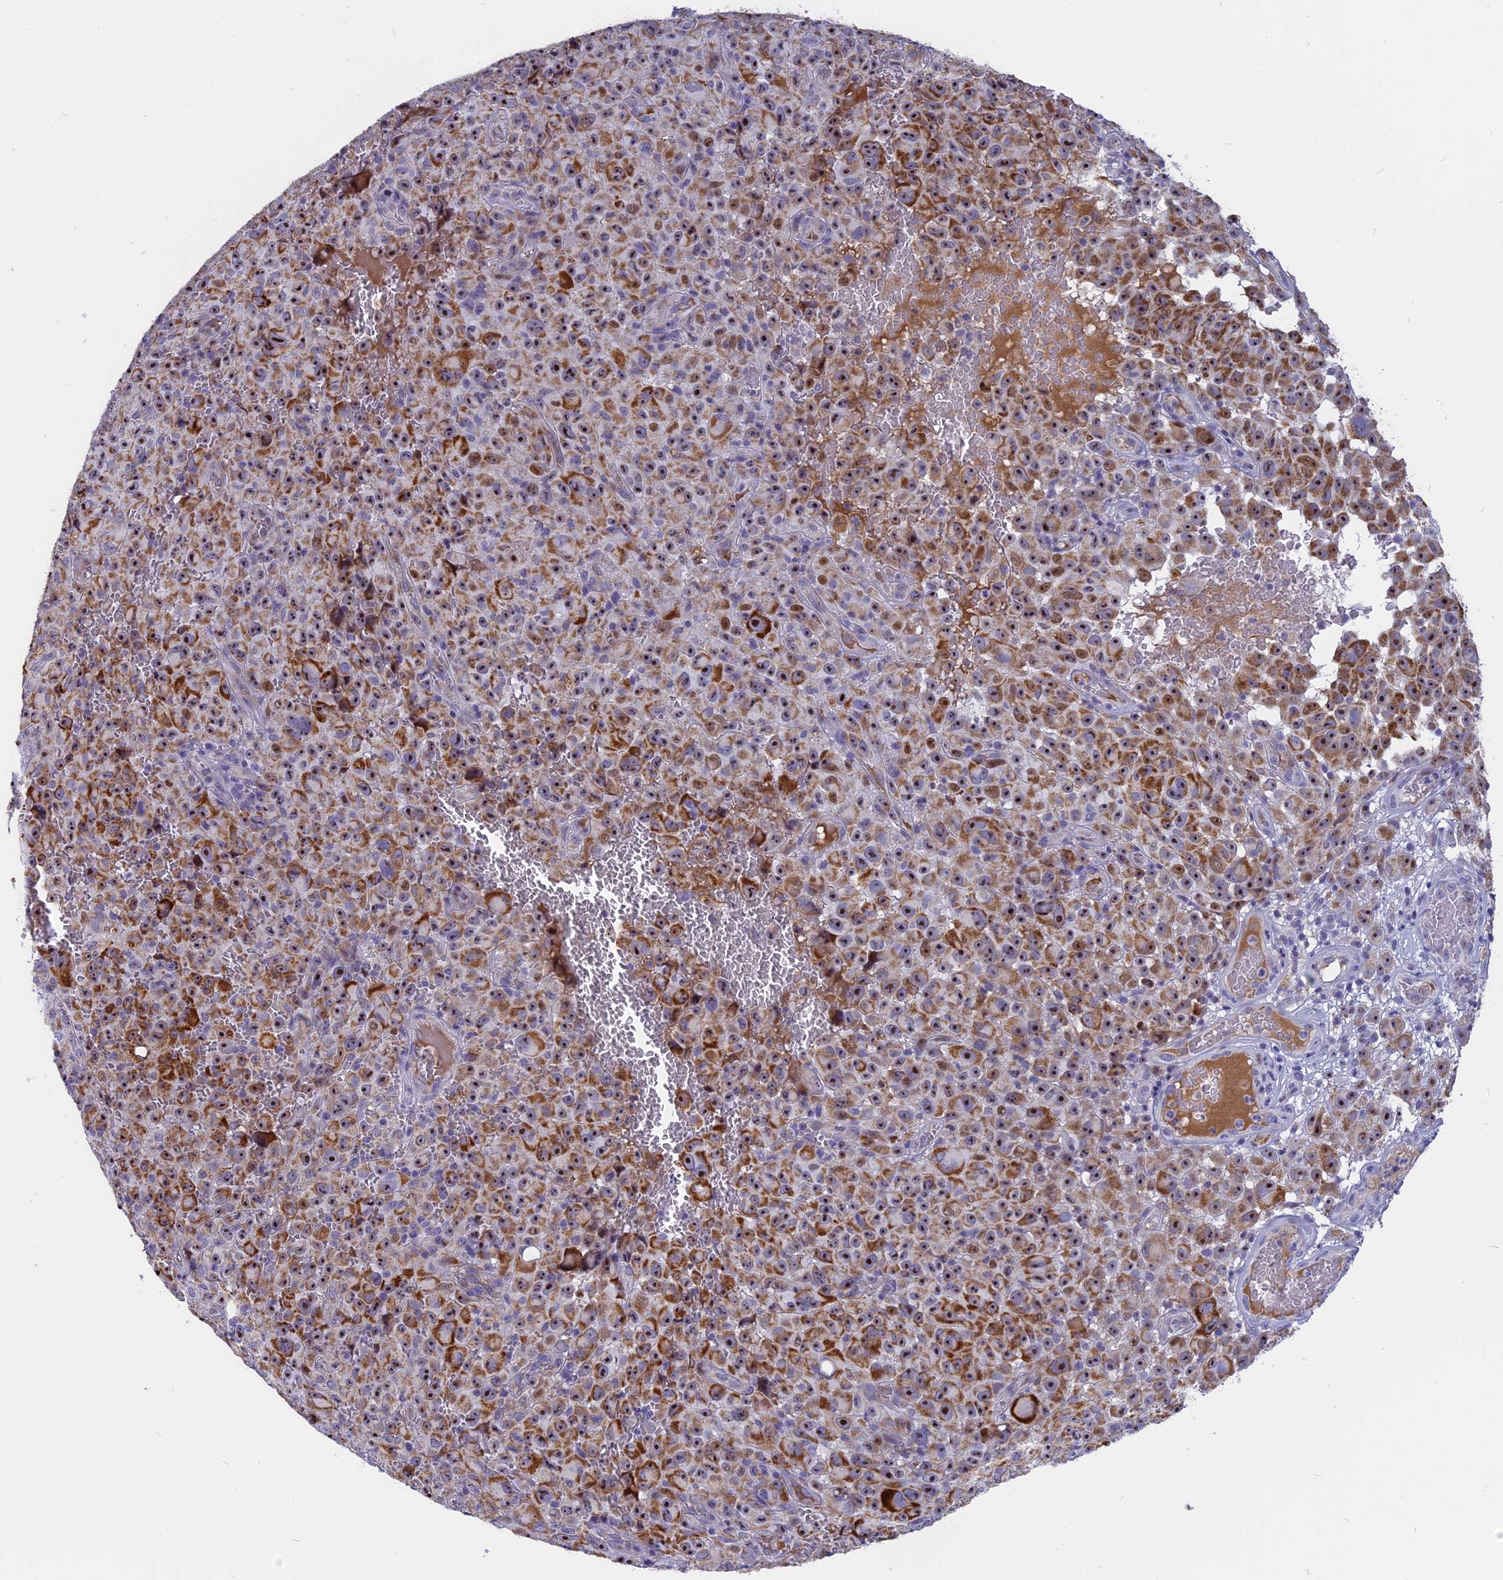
{"staining": {"intensity": "strong", "quantity": "25%-75%", "location": "cytoplasmic/membranous,nuclear"}, "tissue": "melanoma", "cell_type": "Tumor cells", "image_type": "cancer", "snomed": [{"axis": "morphology", "description": "Malignant melanoma, NOS"}, {"axis": "topography", "description": "Skin"}], "caption": "Melanoma was stained to show a protein in brown. There is high levels of strong cytoplasmic/membranous and nuclear staining in about 25%-75% of tumor cells. (DAB (3,3'-diaminobenzidine) IHC with brightfield microscopy, high magnification).", "gene": "DTWD1", "patient": {"sex": "female", "age": 82}}